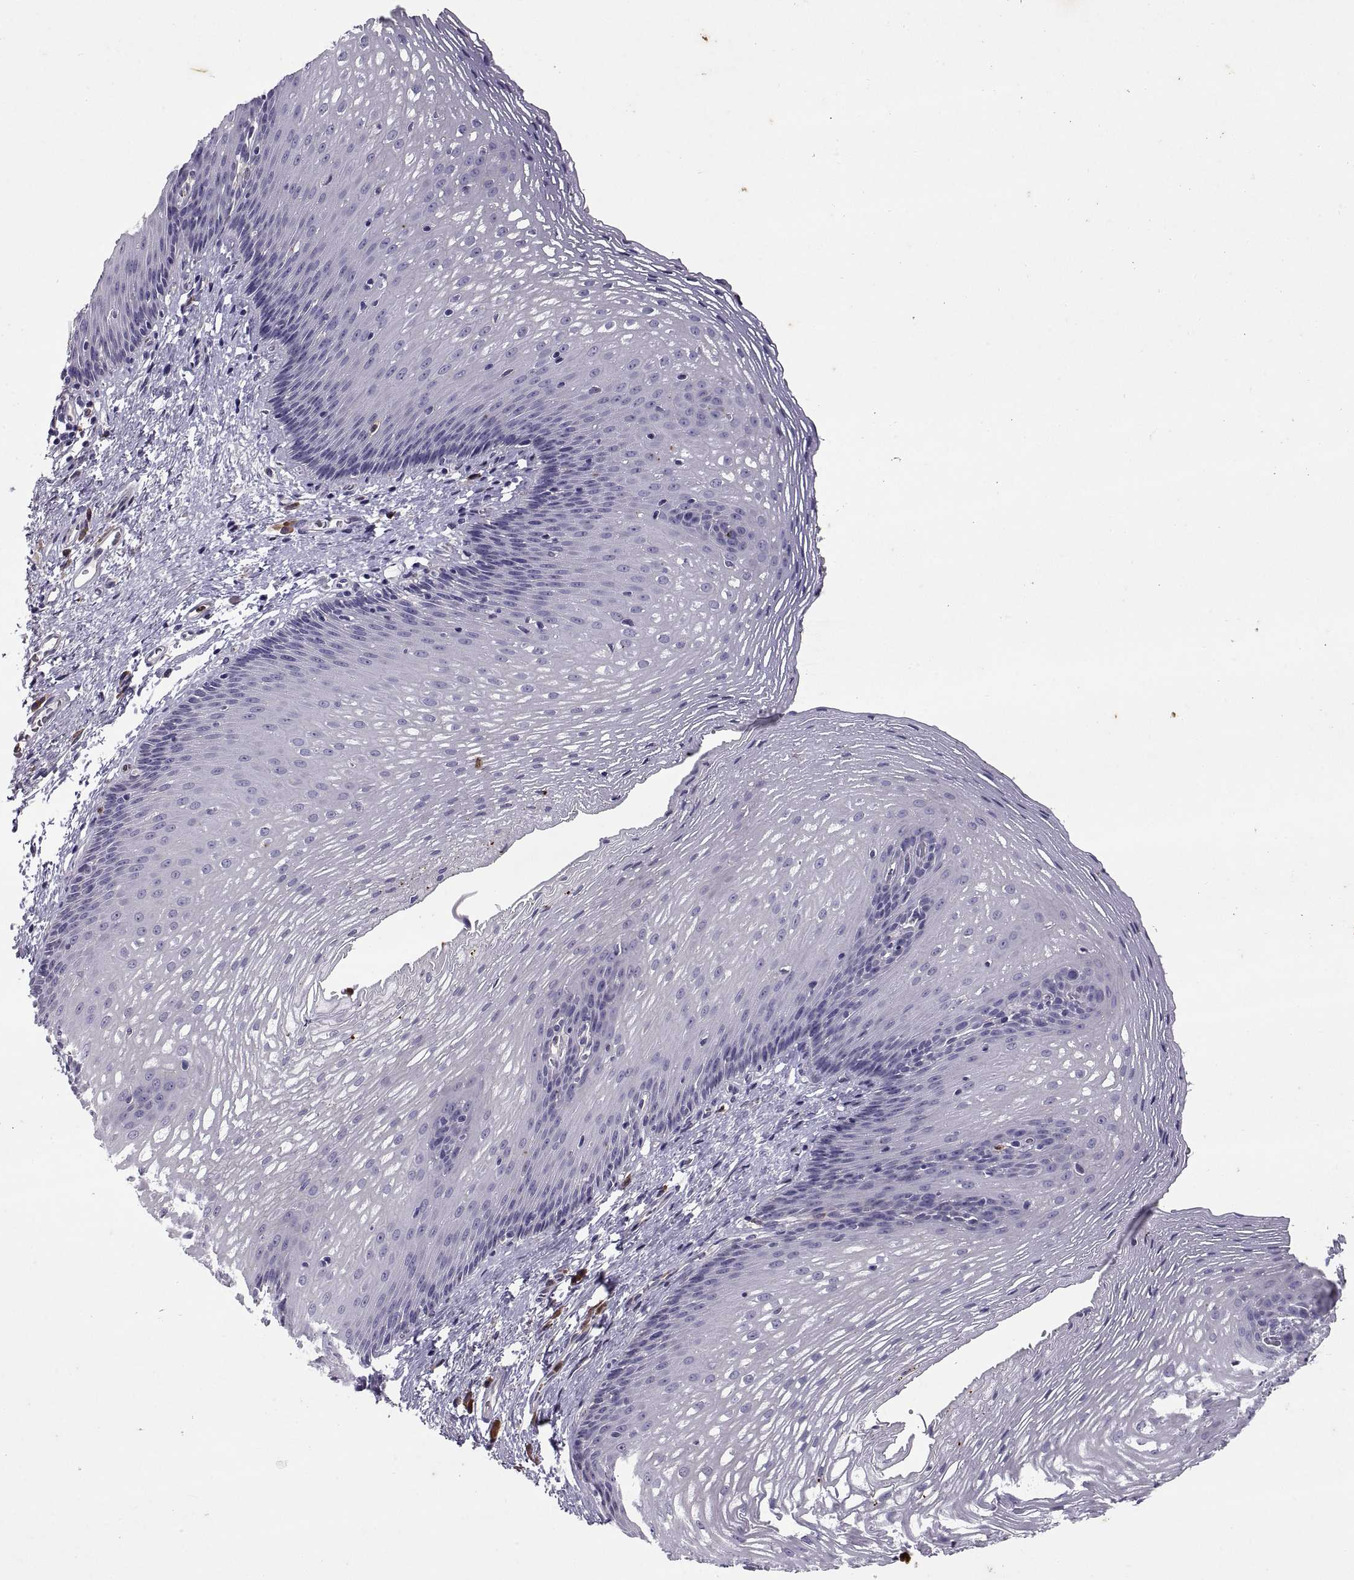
{"staining": {"intensity": "negative", "quantity": "none", "location": "none"}, "tissue": "esophagus", "cell_type": "Squamous epithelial cells", "image_type": "normal", "snomed": [{"axis": "morphology", "description": "Normal tissue, NOS"}, {"axis": "topography", "description": "Esophagus"}], "caption": "Image shows no protein staining in squamous epithelial cells of unremarkable esophagus.", "gene": "DOK3", "patient": {"sex": "male", "age": 76}}